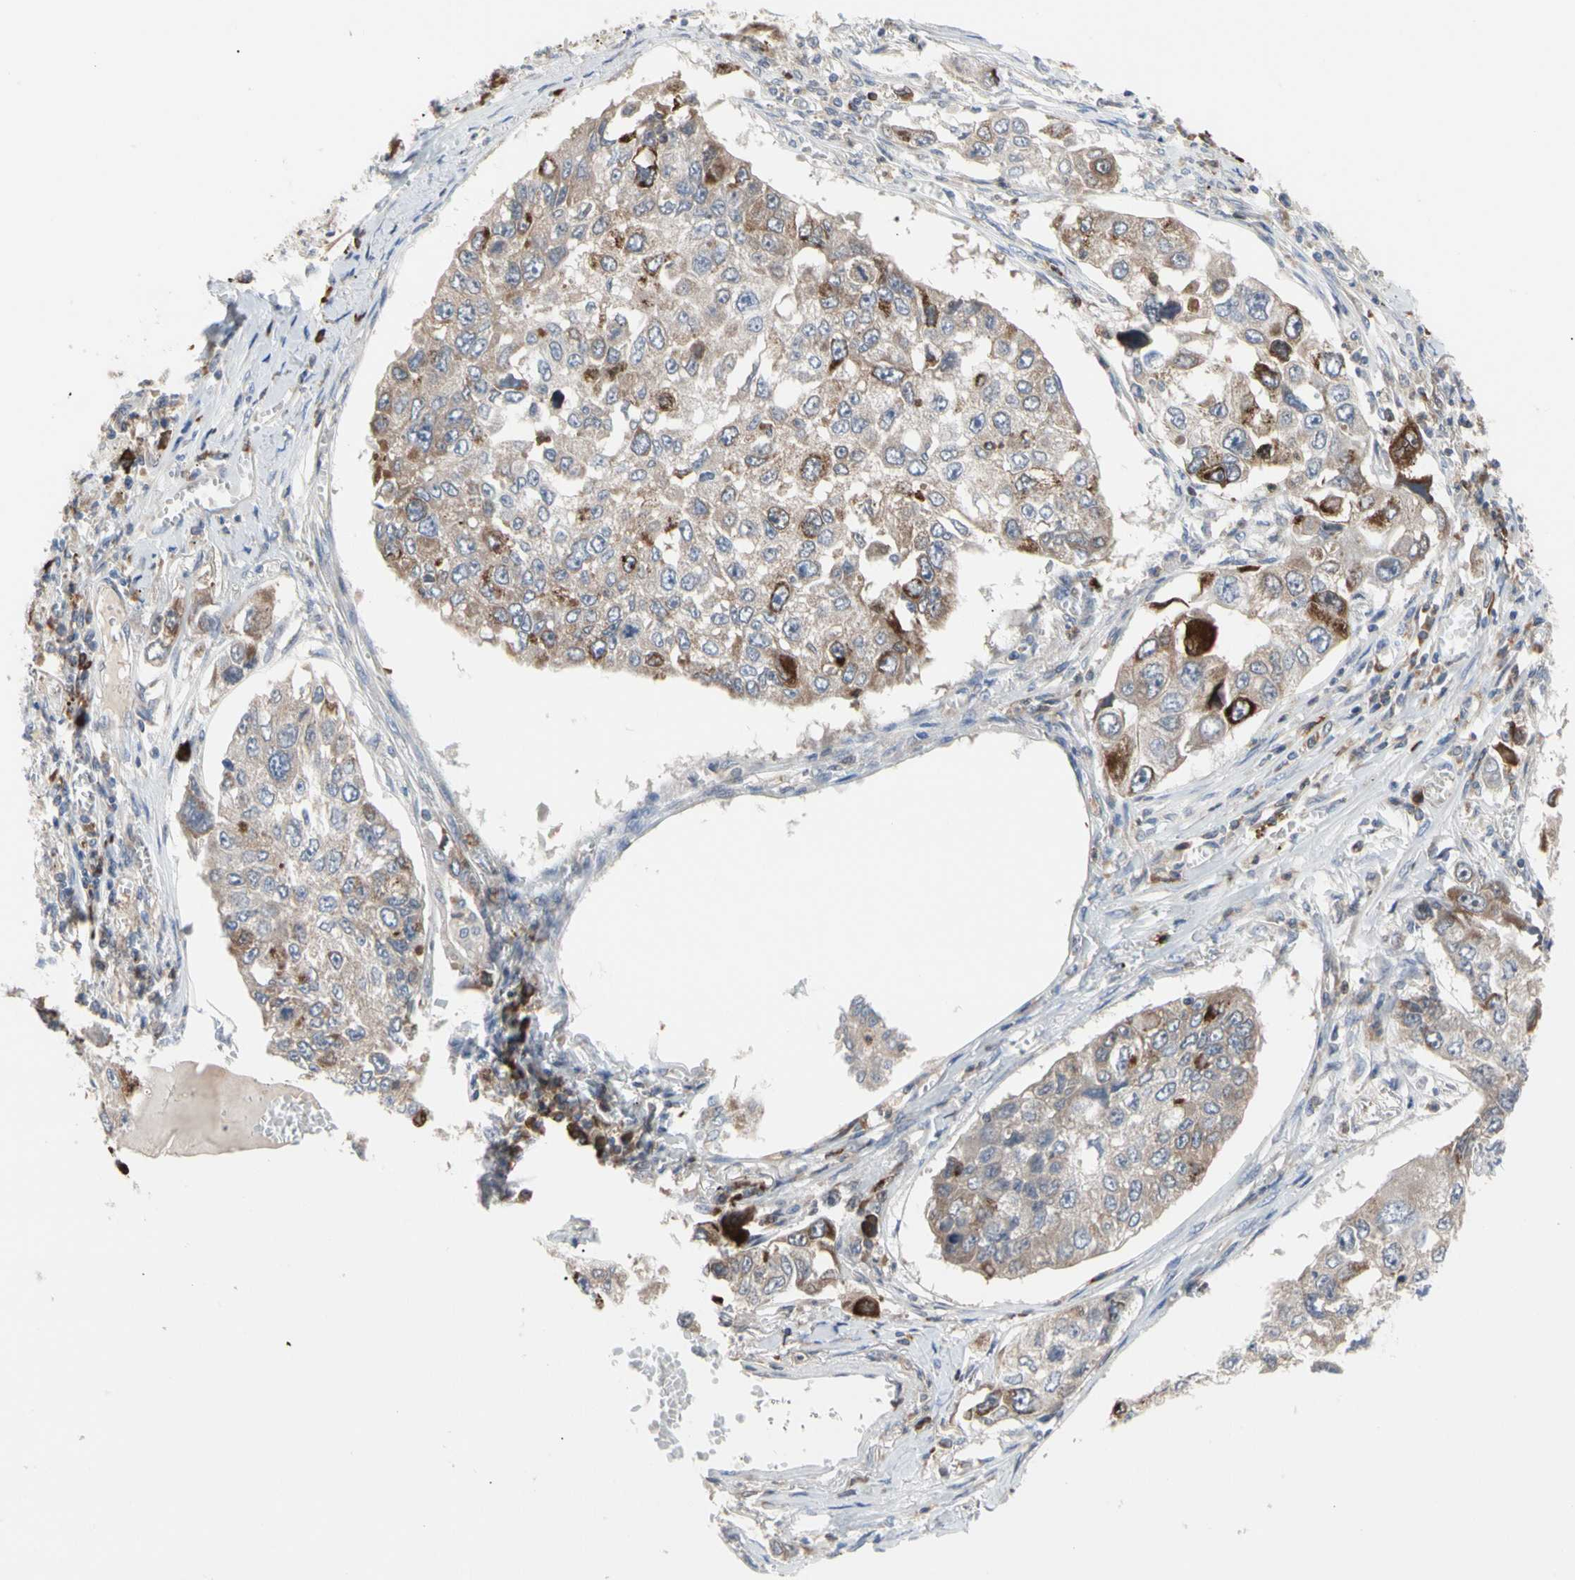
{"staining": {"intensity": "weak", "quantity": "<25%", "location": "cytoplasmic/membranous"}, "tissue": "lung cancer", "cell_type": "Tumor cells", "image_type": "cancer", "snomed": [{"axis": "morphology", "description": "Squamous cell carcinoma, NOS"}, {"axis": "topography", "description": "Lung"}], "caption": "Tumor cells are negative for protein expression in human lung cancer (squamous cell carcinoma). Brightfield microscopy of IHC stained with DAB (brown) and hematoxylin (blue), captured at high magnification.", "gene": "MCL1", "patient": {"sex": "male", "age": 71}}